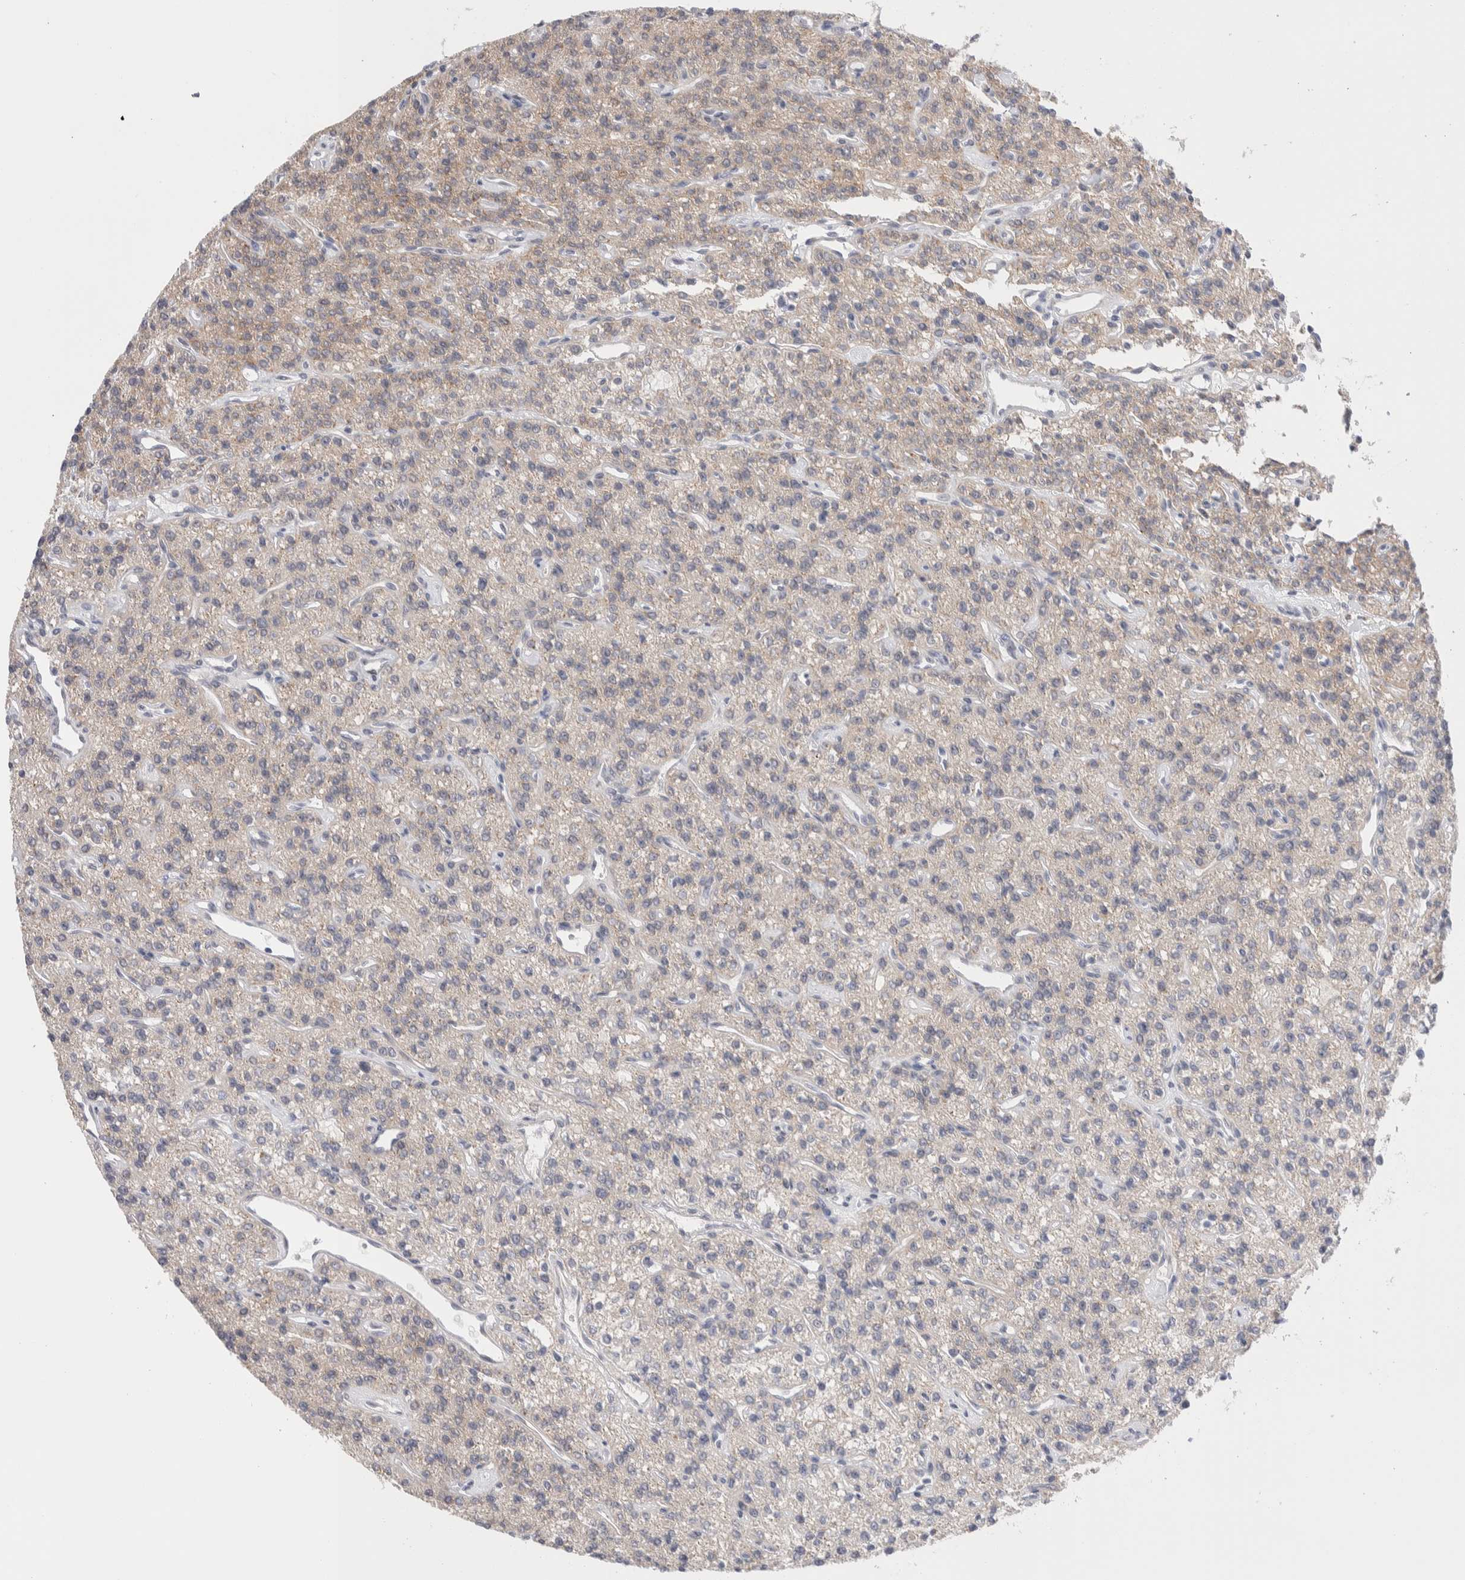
{"staining": {"intensity": "moderate", "quantity": "25%-75%", "location": "cytoplasmic/membranous"}, "tissue": "parathyroid gland", "cell_type": "Glandular cells", "image_type": "normal", "snomed": [{"axis": "morphology", "description": "Normal tissue, NOS"}, {"axis": "topography", "description": "Parathyroid gland"}], "caption": "Immunohistochemistry (IHC) (DAB) staining of normal parathyroid gland exhibits moderate cytoplasmic/membranous protein staining in about 25%-75% of glandular cells. The protein is stained brown, and the nuclei are stained in blue (DAB IHC with brightfield microscopy, high magnification).", "gene": "C1orf112", "patient": {"sex": "male", "age": 46}}